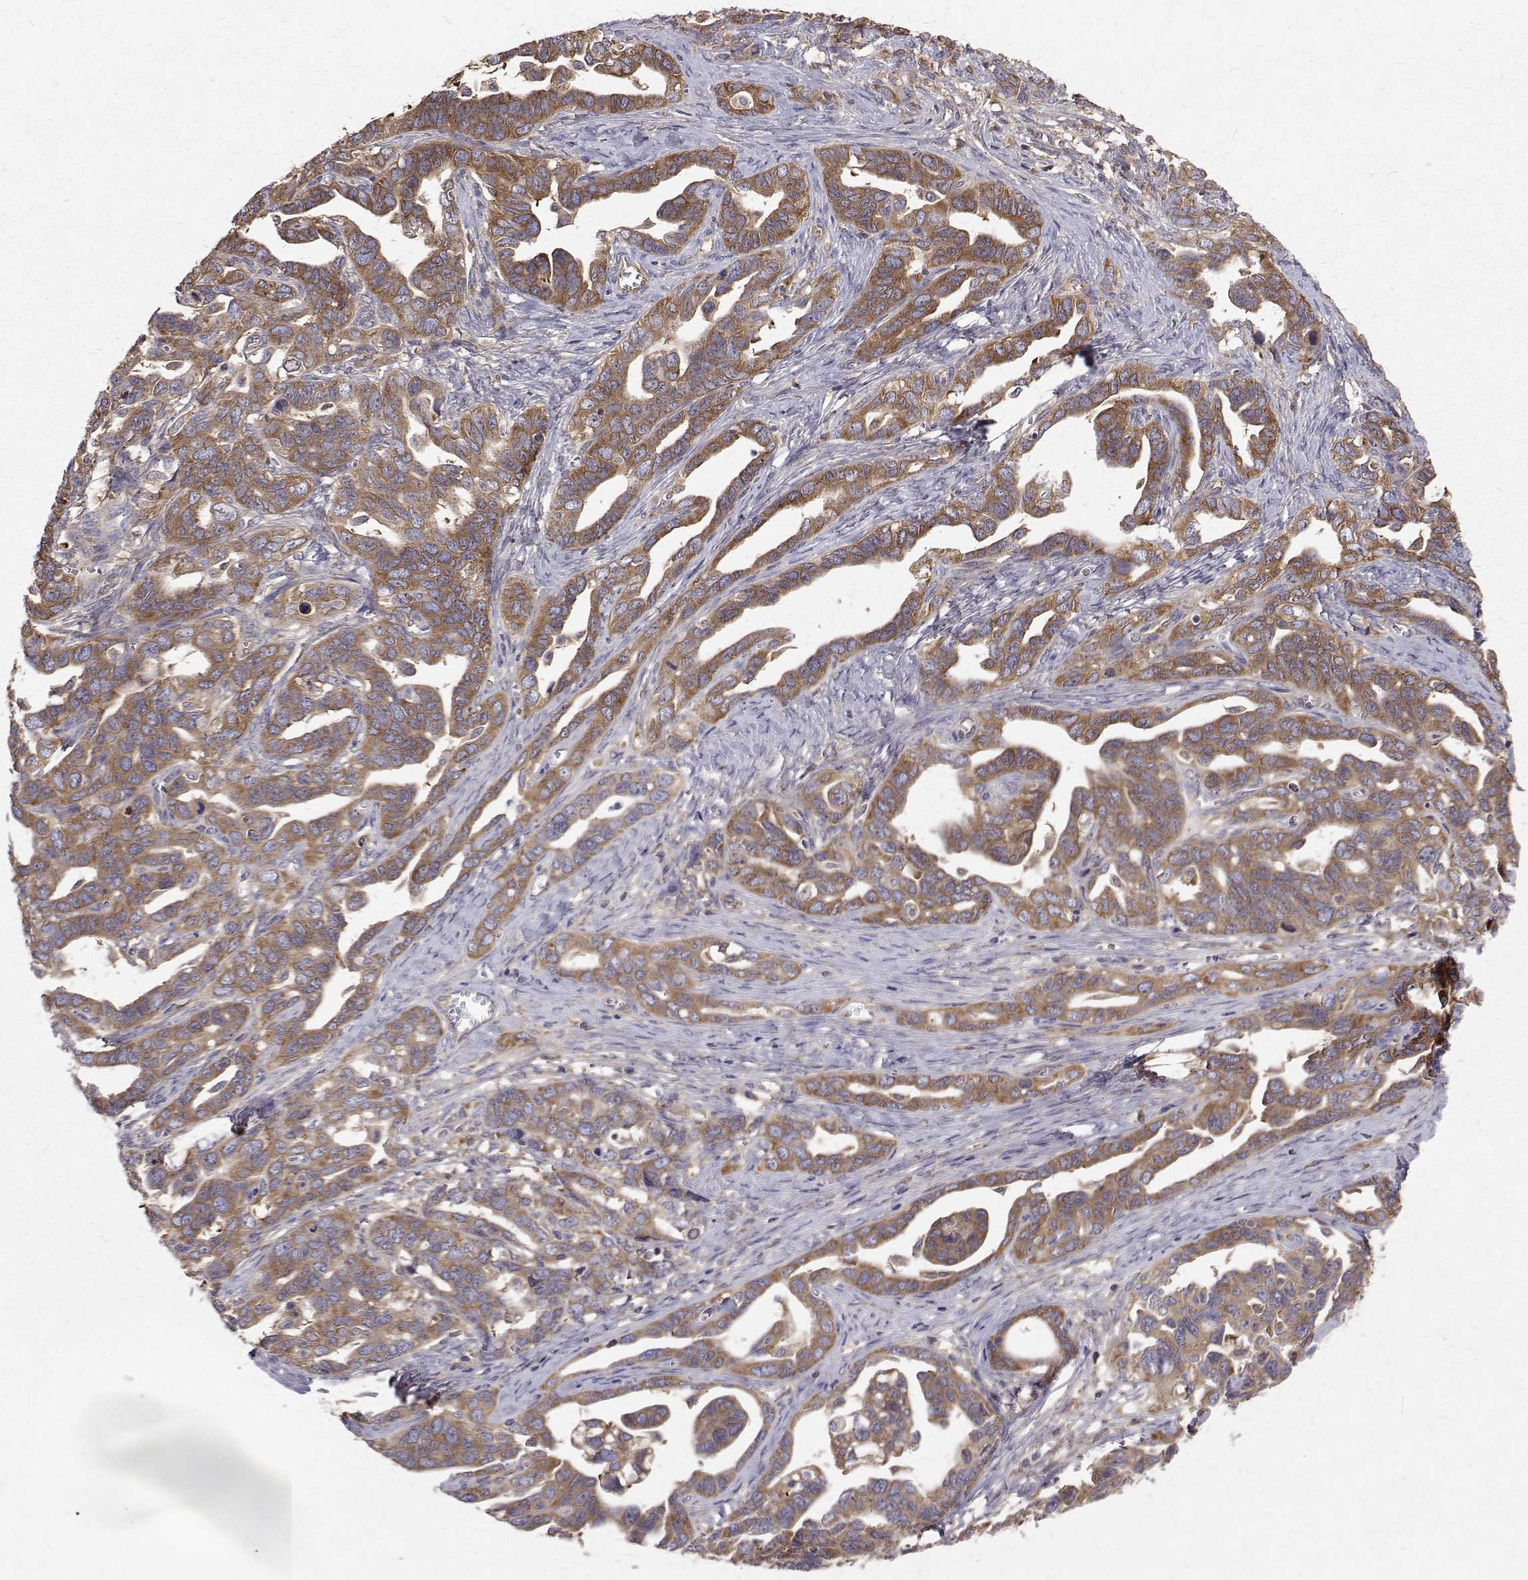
{"staining": {"intensity": "moderate", "quantity": ">75%", "location": "cytoplasmic/membranous"}, "tissue": "ovarian cancer", "cell_type": "Tumor cells", "image_type": "cancer", "snomed": [{"axis": "morphology", "description": "Cystadenocarcinoma, serous, NOS"}, {"axis": "topography", "description": "Ovary"}], "caption": "DAB (3,3'-diaminobenzidine) immunohistochemical staining of ovarian serous cystadenocarcinoma reveals moderate cytoplasmic/membranous protein positivity in approximately >75% of tumor cells.", "gene": "FARSB", "patient": {"sex": "female", "age": 69}}